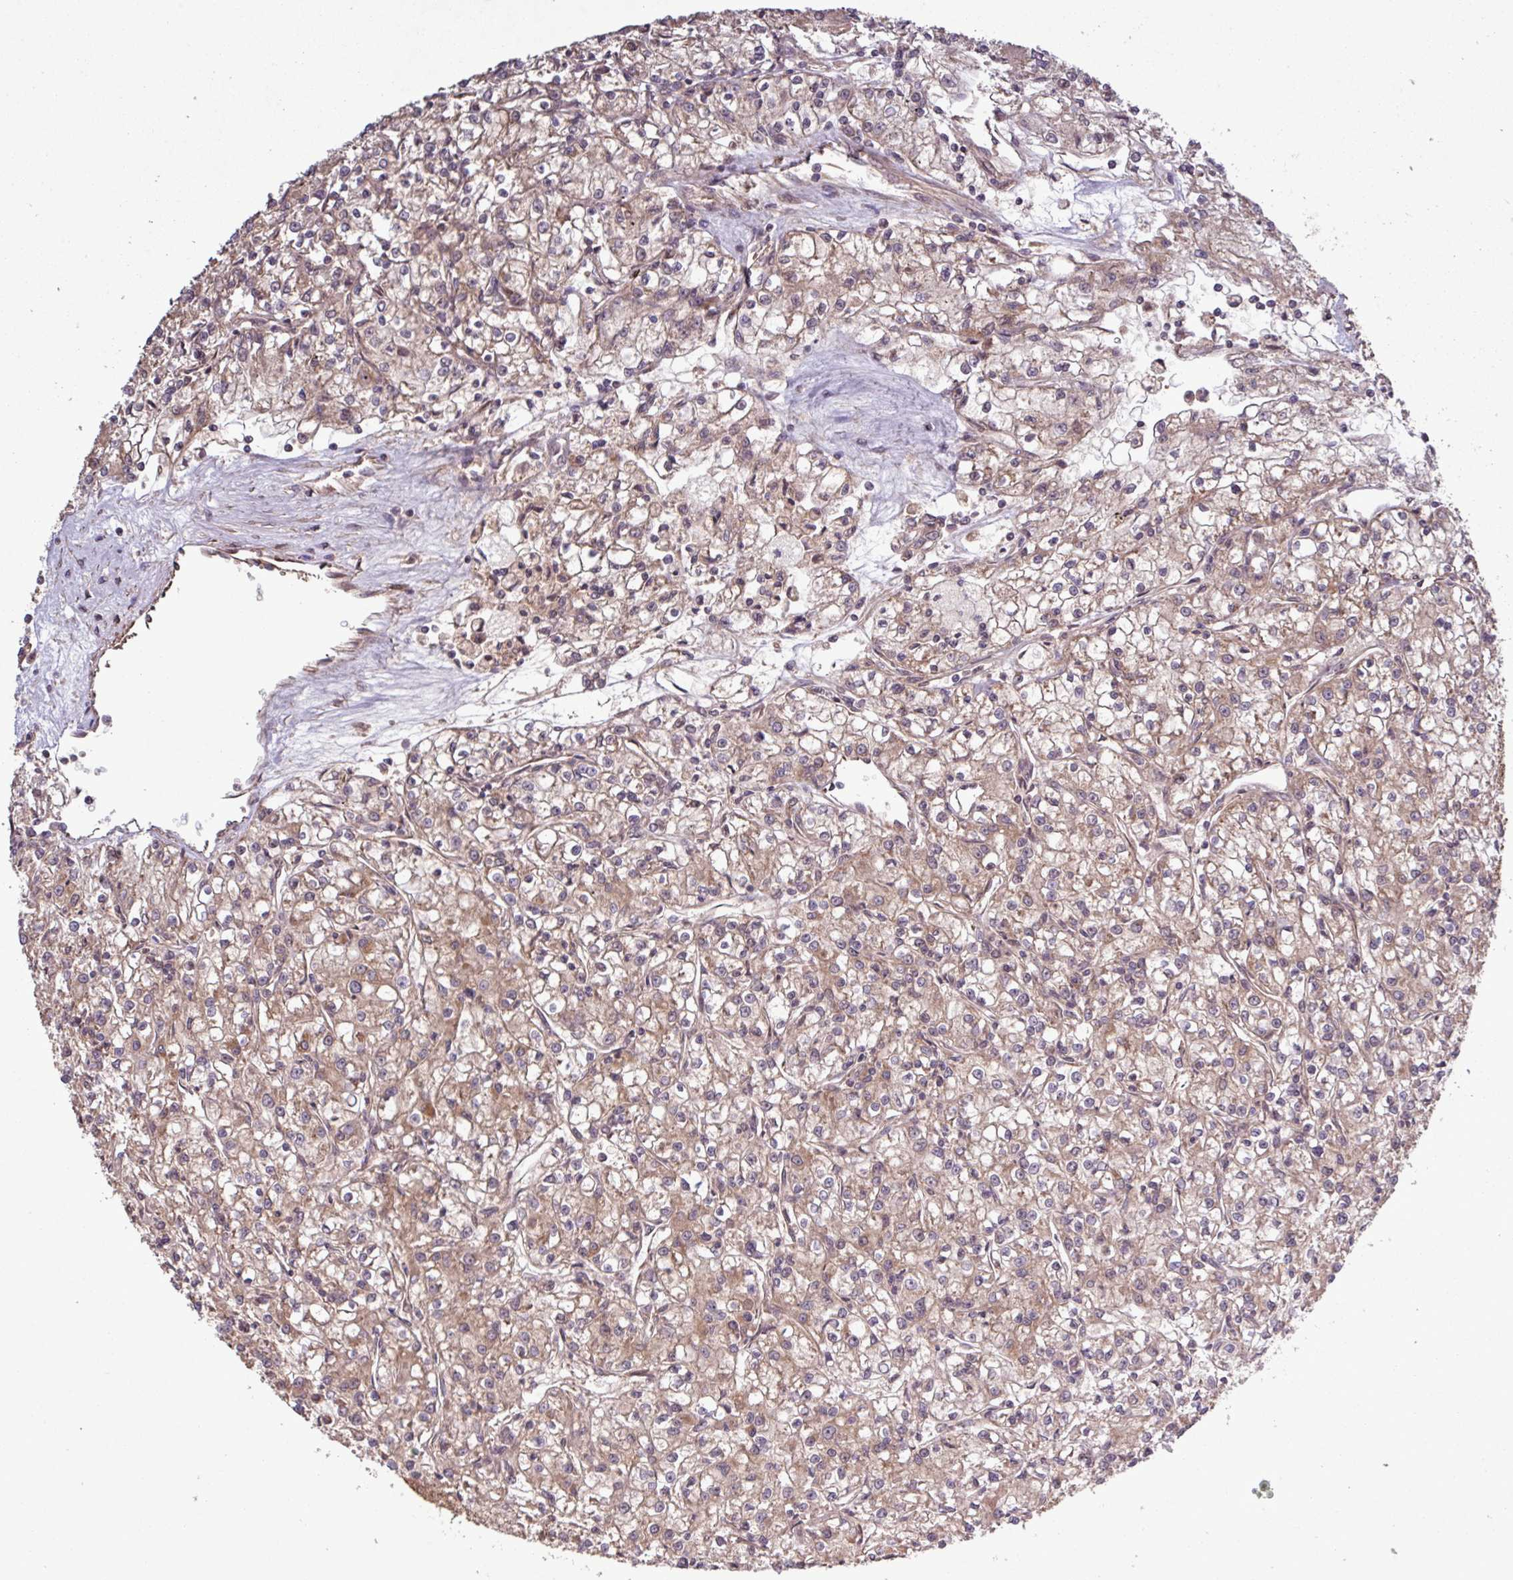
{"staining": {"intensity": "moderate", "quantity": ">75%", "location": "cytoplasmic/membranous"}, "tissue": "renal cancer", "cell_type": "Tumor cells", "image_type": "cancer", "snomed": [{"axis": "morphology", "description": "Adenocarcinoma, NOS"}, {"axis": "topography", "description": "Kidney"}], "caption": "A brown stain labels moderate cytoplasmic/membranous staining of a protein in renal adenocarcinoma tumor cells. The staining is performed using DAB (3,3'-diaminobenzidine) brown chromogen to label protein expression. The nuclei are counter-stained blue using hematoxylin.", "gene": "TRABD2A", "patient": {"sex": "female", "age": 59}}